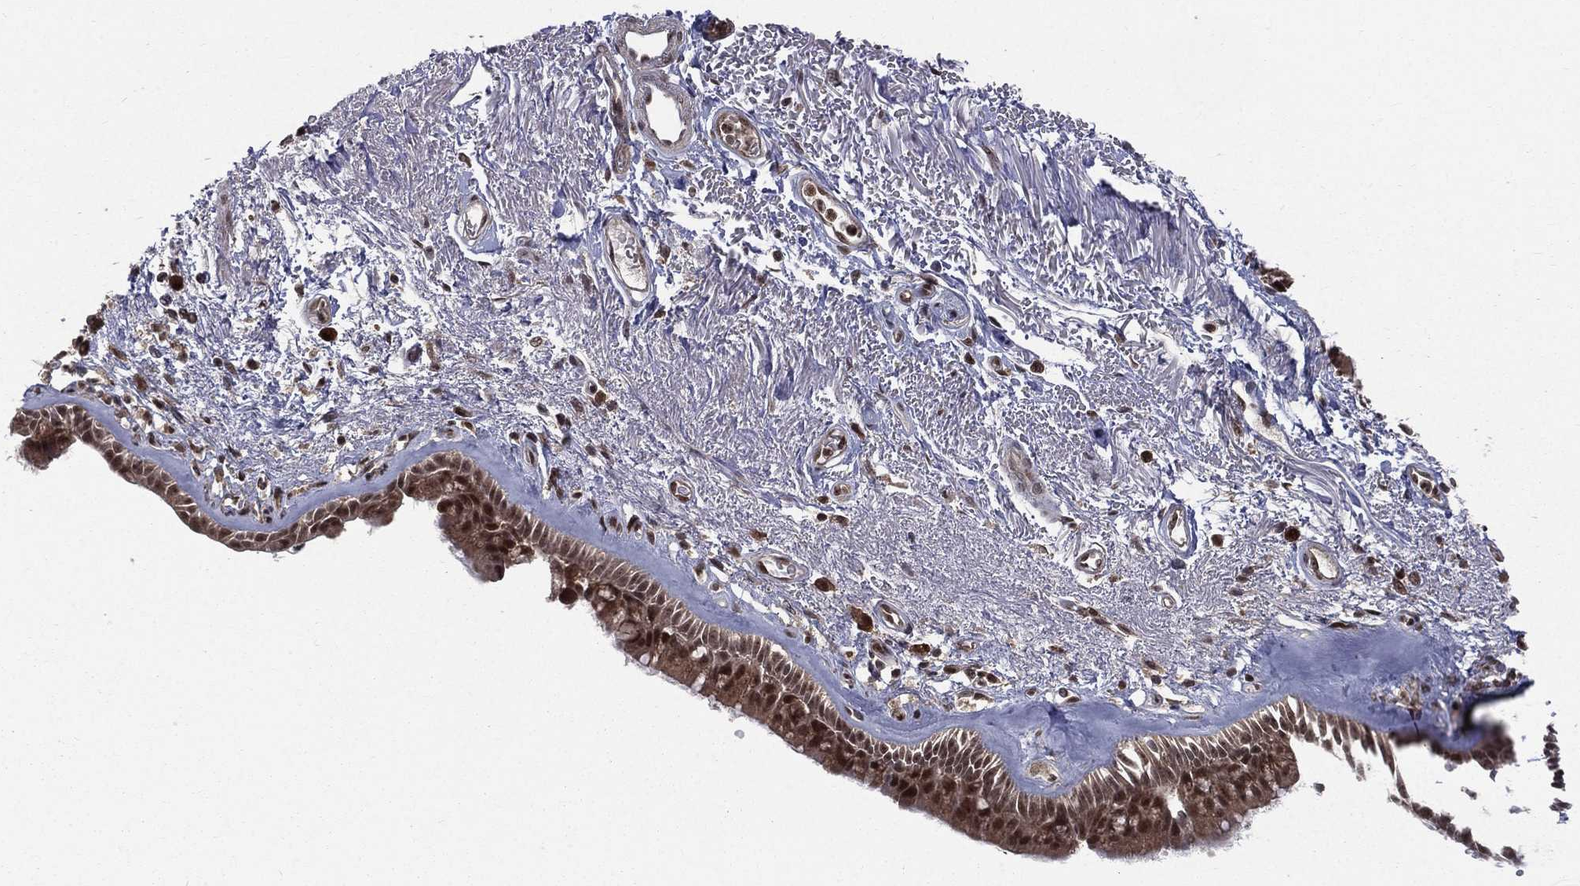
{"staining": {"intensity": "strong", "quantity": "25%-75%", "location": "cytoplasmic/membranous,nuclear"}, "tissue": "bronchus", "cell_type": "Respiratory epithelial cells", "image_type": "normal", "snomed": [{"axis": "morphology", "description": "Normal tissue, NOS"}, {"axis": "topography", "description": "Bronchus"}], "caption": "This micrograph displays IHC staining of benign bronchus, with high strong cytoplasmic/membranous,nuclear expression in about 25%-75% of respiratory epithelial cells.", "gene": "JMJD6", "patient": {"sex": "male", "age": 82}}